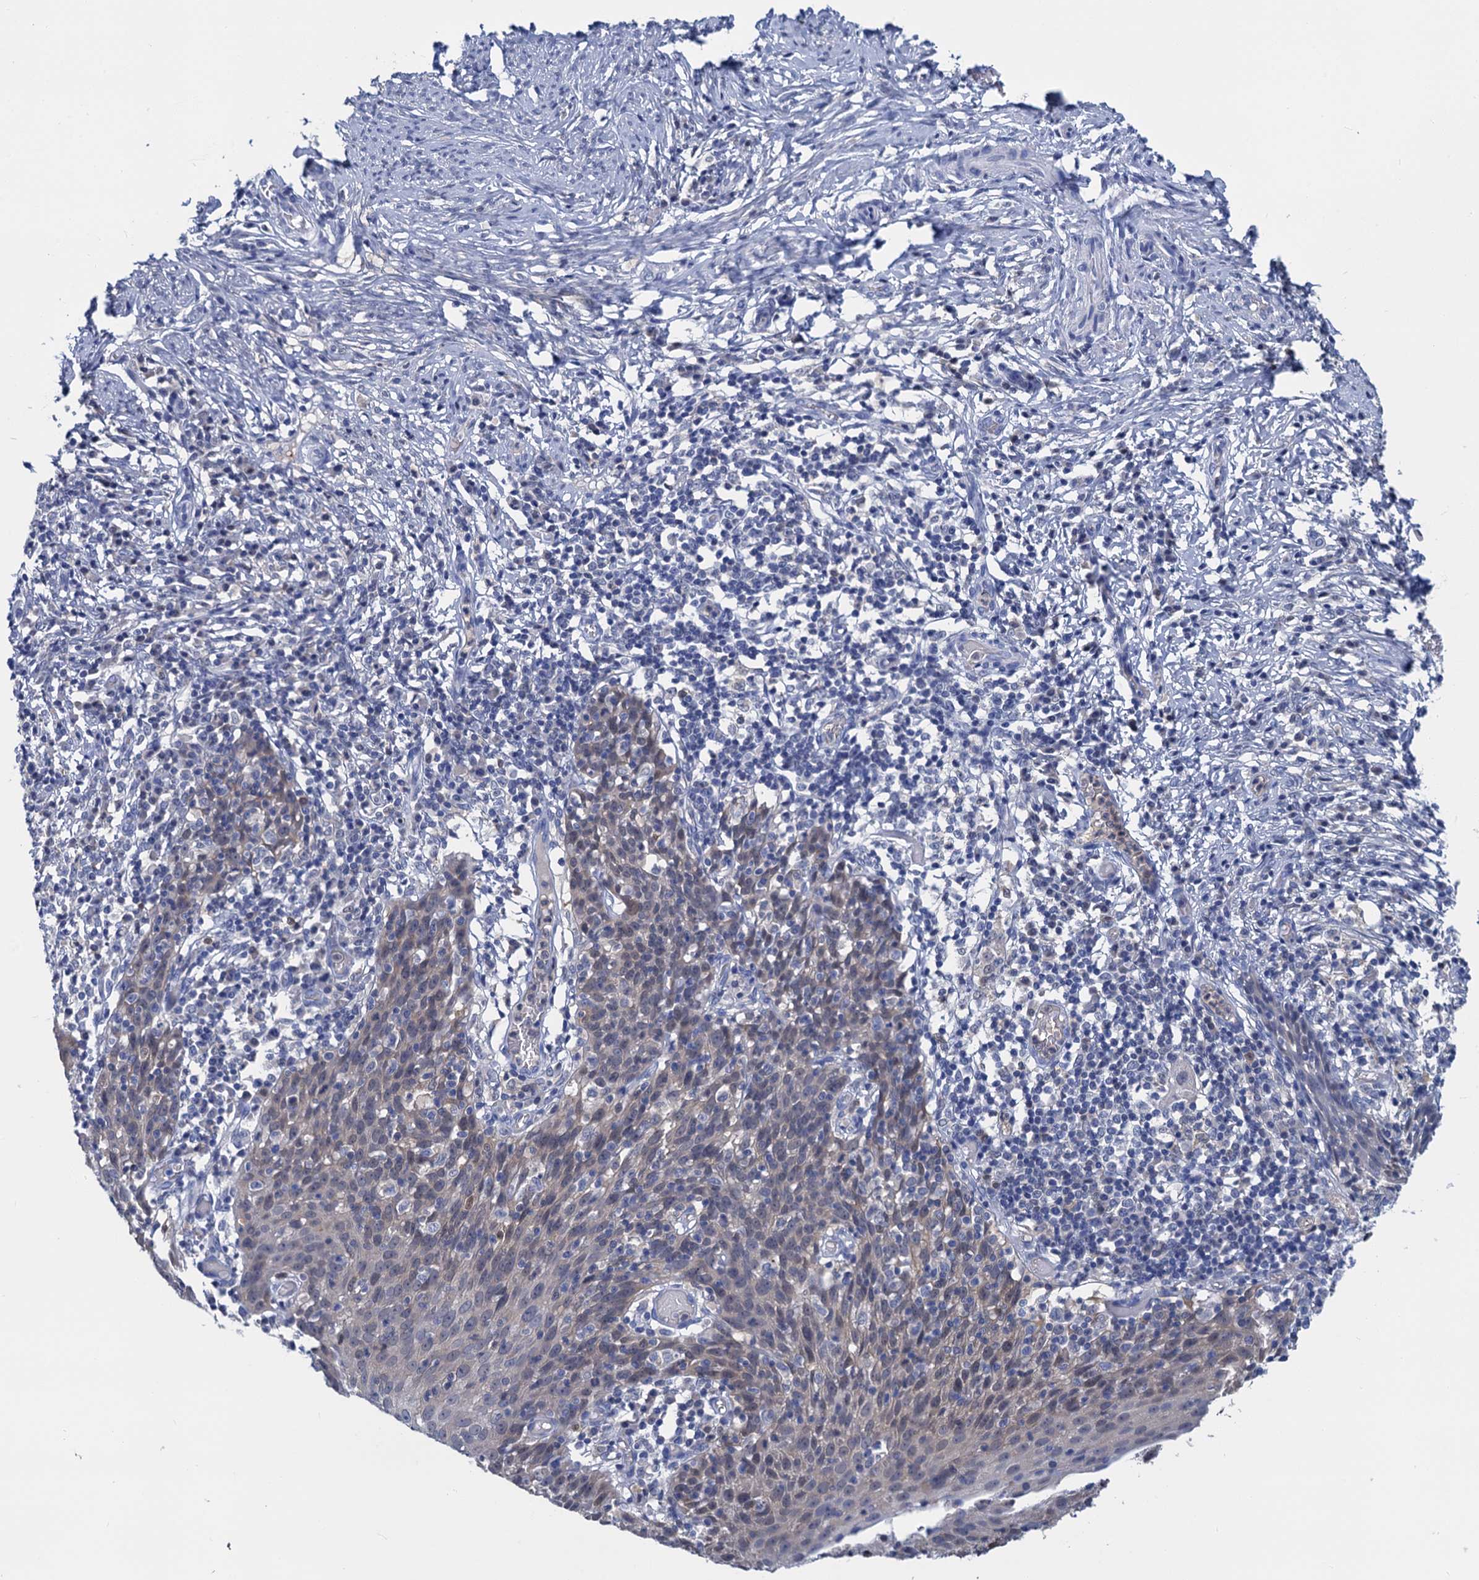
{"staining": {"intensity": "weak", "quantity": "<25%", "location": "cytoplasmic/membranous,nuclear"}, "tissue": "cervical cancer", "cell_type": "Tumor cells", "image_type": "cancer", "snomed": [{"axis": "morphology", "description": "Squamous cell carcinoma, NOS"}, {"axis": "topography", "description": "Cervix"}], "caption": "High magnification brightfield microscopy of cervical cancer stained with DAB (3,3'-diaminobenzidine) (brown) and counterstained with hematoxylin (blue): tumor cells show no significant positivity. (Stains: DAB (3,3'-diaminobenzidine) IHC with hematoxylin counter stain, Microscopy: brightfield microscopy at high magnification).", "gene": "FAH", "patient": {"sex": "female", "age": 50}}